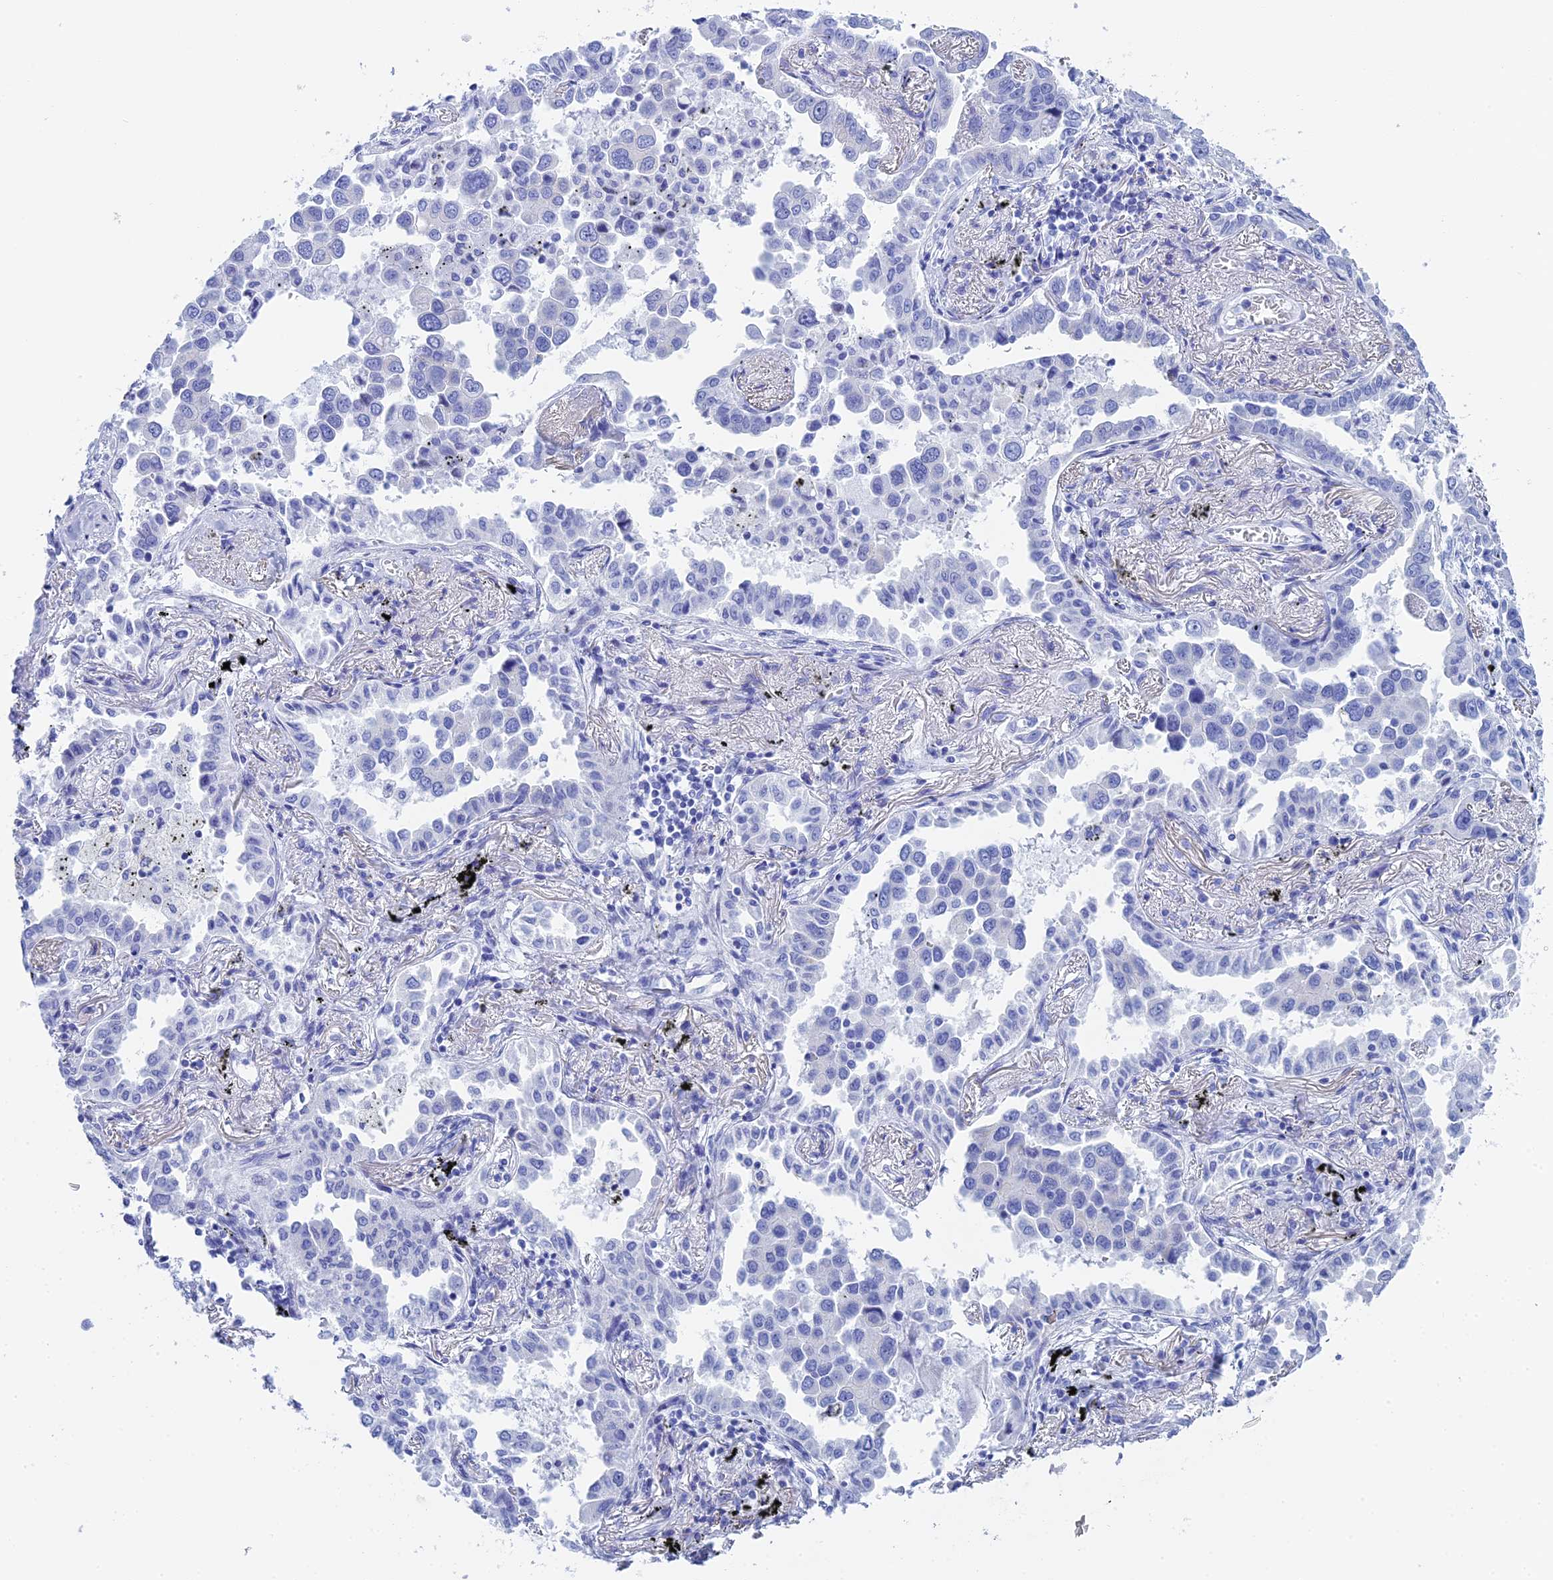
{"staining": {"intensity": "negative", "quantity": "none", "location": "none"}, "tissue": "lung cancer", "cell_type": "Tumor cells", "image_type": "cancer", "snomed": [{"axis": "morphology", "description": "Adenocarcinoma, NOS"}, {"axis": "topography", "description": "Lung"}], "caption": "Photomicrograph shows no protein expression in tumor cells of lung cancer tissue.", "gene": "TEX101", "patient": {"sex": "male", "age": 67}}